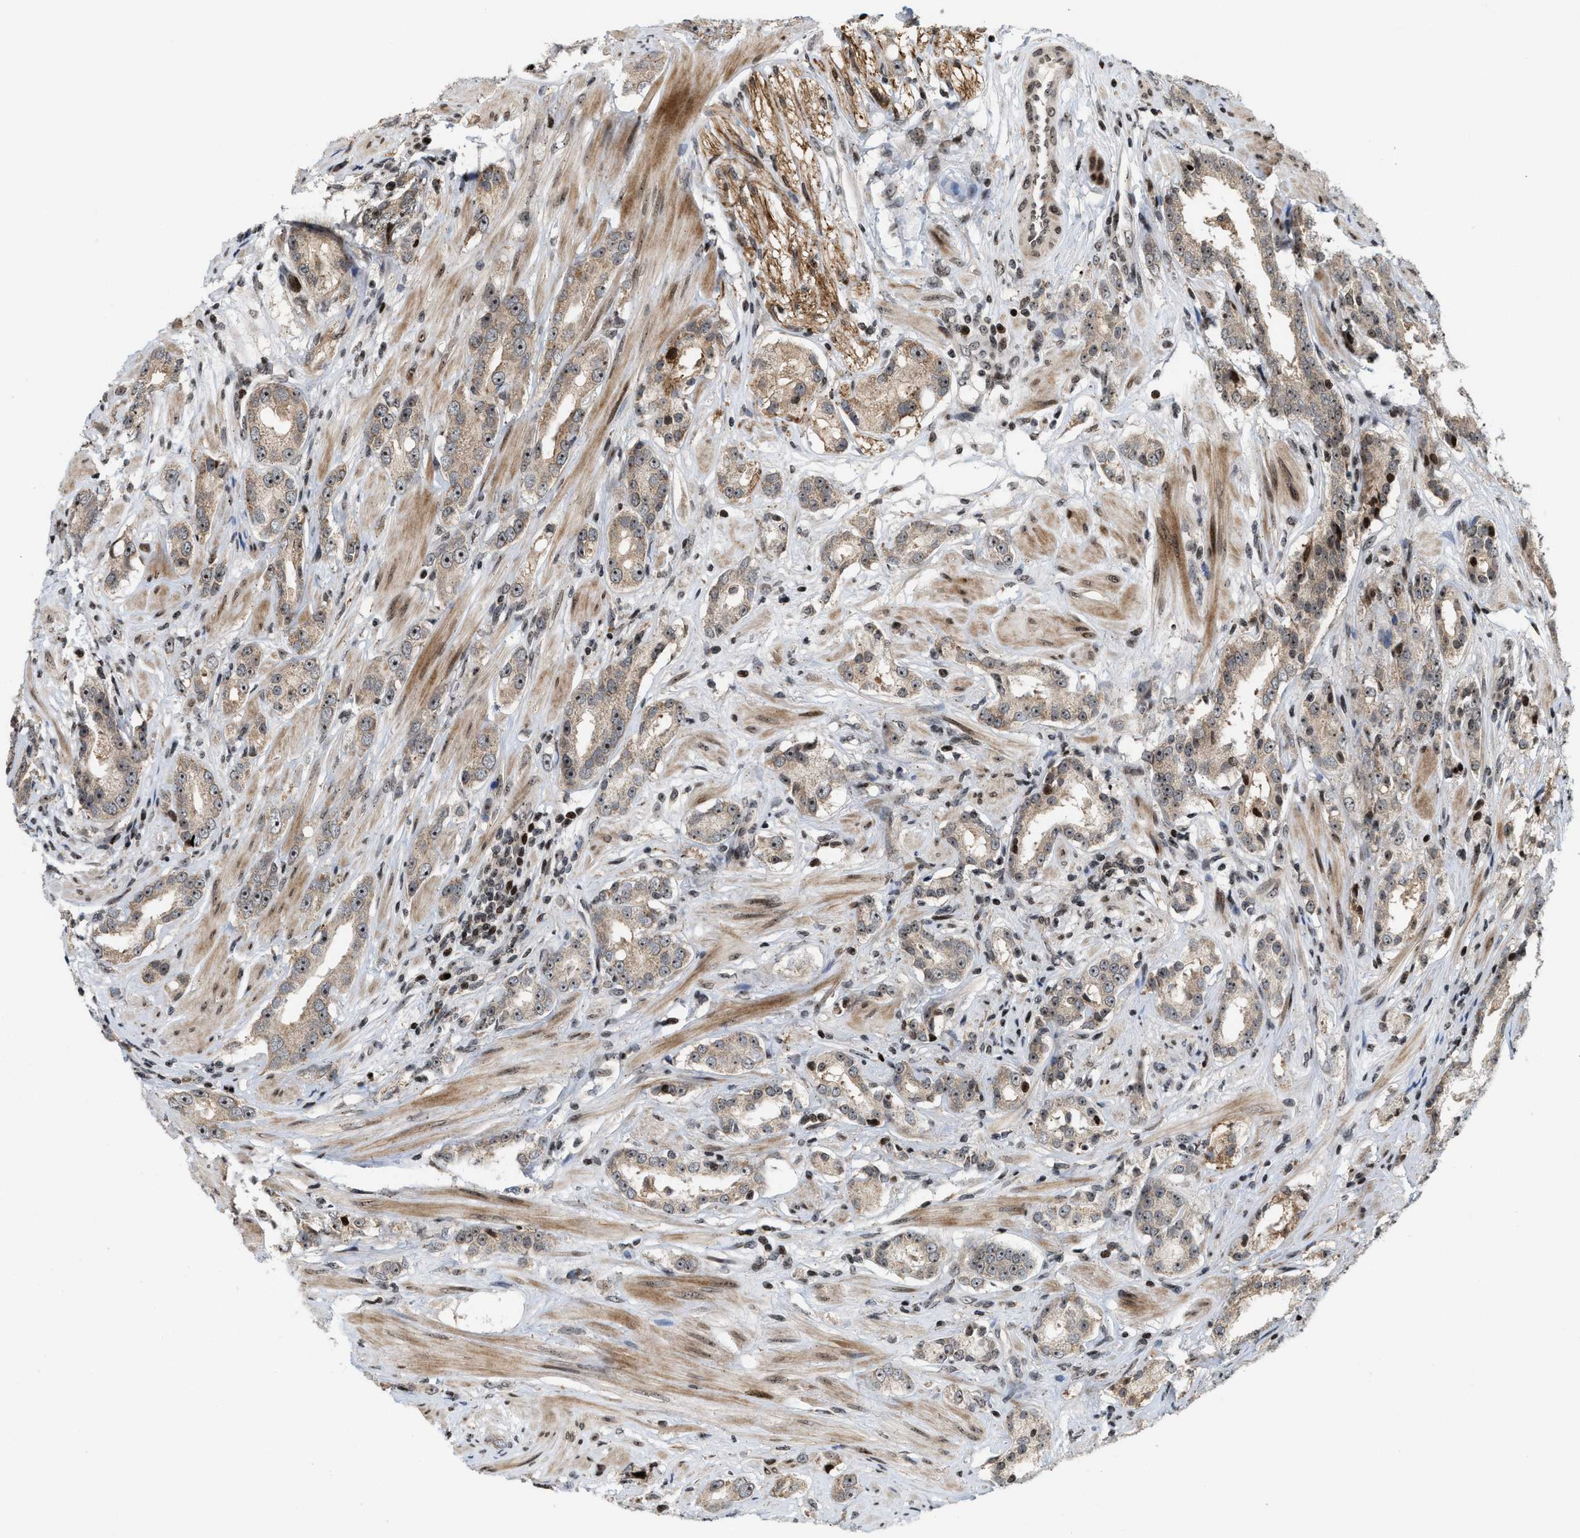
{"staining": {"intensity": "moderate", "quantity": ">75%", "location": "nuclear"}, "tissue": "prostate cancer", "cell_type": "Tumor cells", "image_type": "cancer", "snomed": [{"axis": "morphology", "description": "Adenocarcinoma, Medium grade"}, {"axis": "topography", "description": "Prostate"}], "caption": "Immunohistochemistry (IHC) staining of medium-grade adenocarcinoma (prostate), which displays medium levels of moderate nuclear expression in about >75% of tumor cells indicating moderate nuclear protein expression. The staining was performed using DAB (brown) for protein detection and nuclei were counterstained in hematoxylin (blue).", "gene": "PDZD2", "patient": {"sex": "male", "age": 53}}